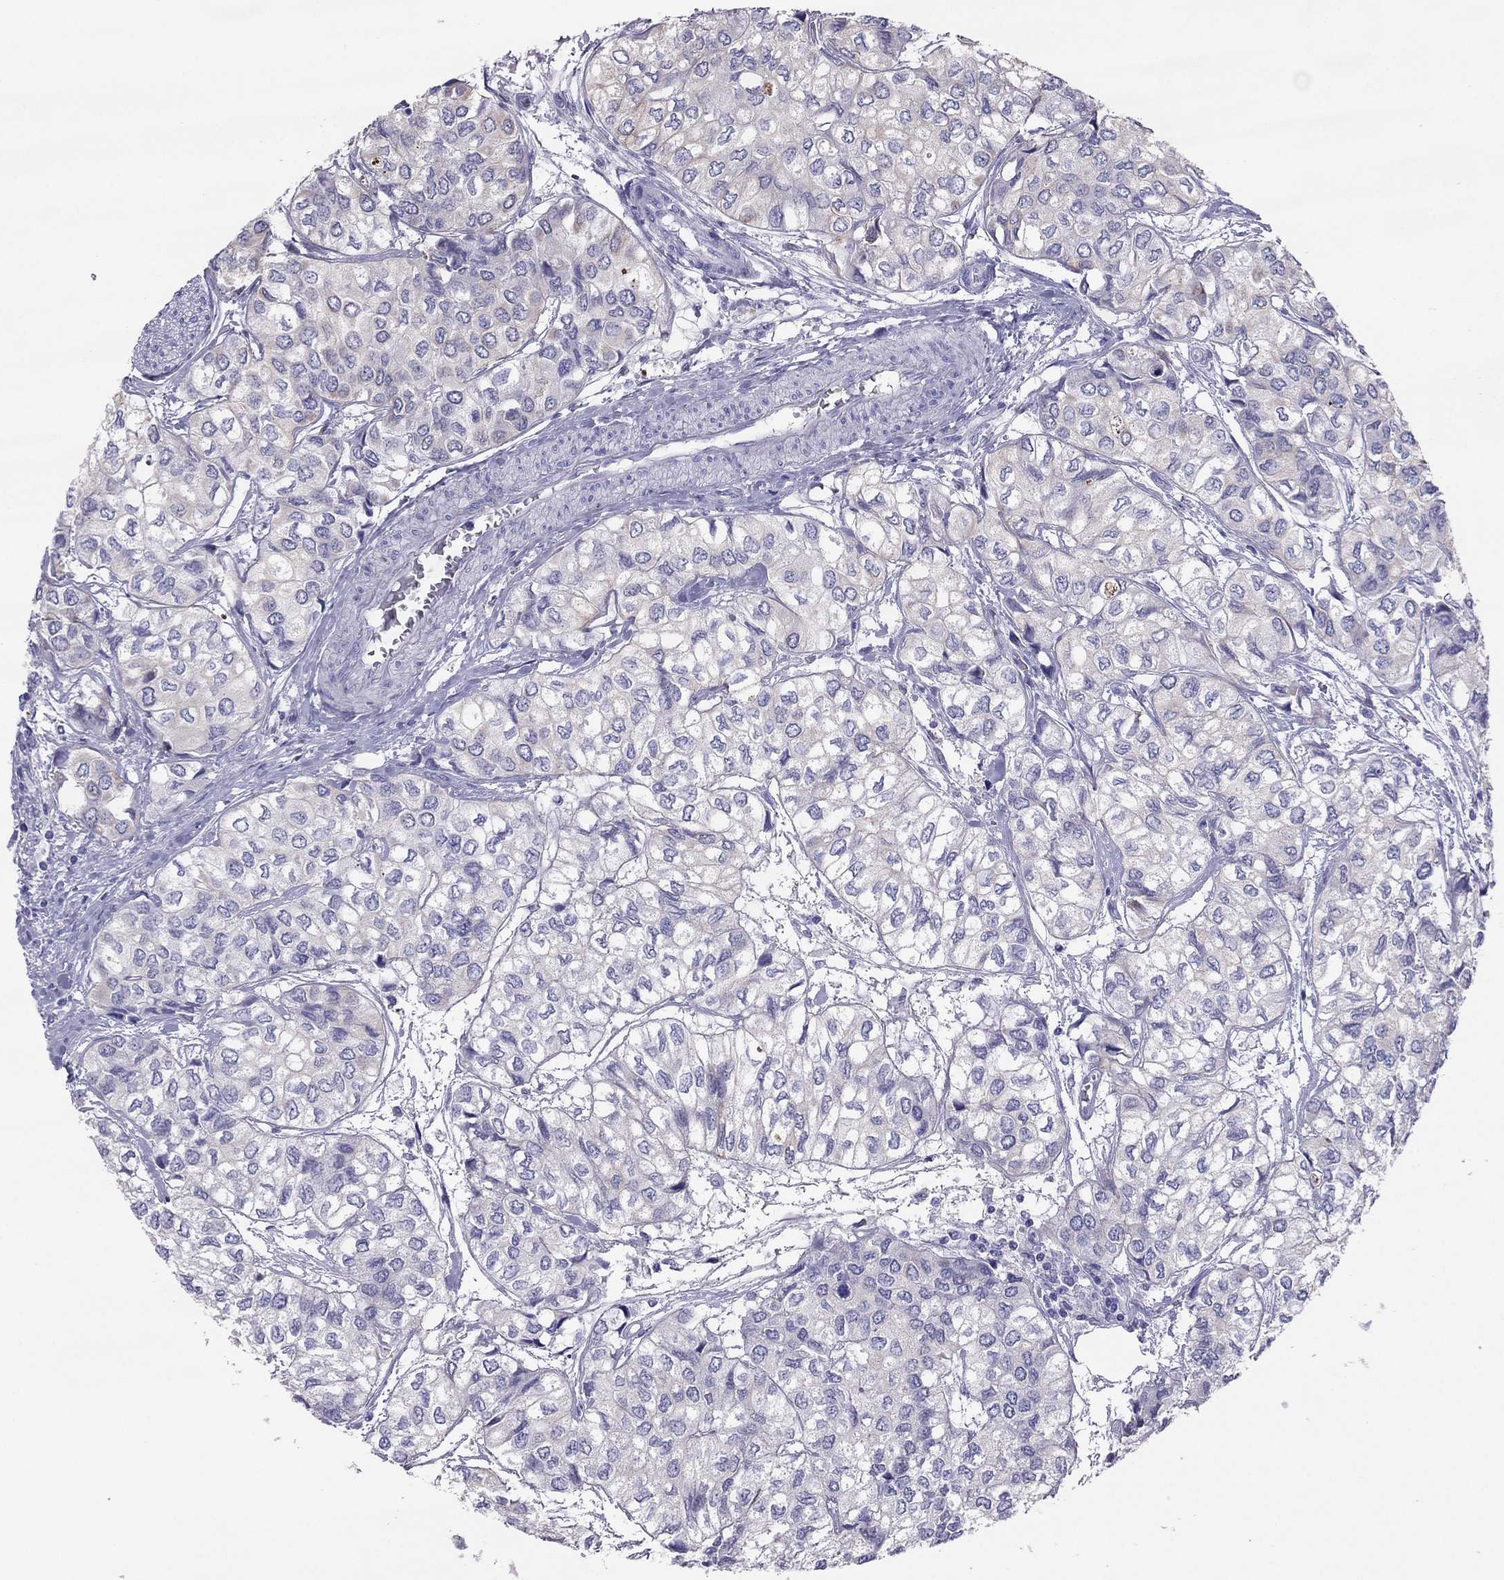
{"staining": {"intensity": "negative", "quantity": "none", "location": "none"}, "tissue": "urothelial cancer", "cell_type": "Tumor cells", "image_type": "cancer", "snomed": [{"axis": "morphology", "description": "Urothelial carcinoma, High grade"}, {"axis": "topography", "description": "Urinary bladder"}], "caption": "This histopathology image is of urothelial carcinoma (high-grade) stained with IHC to label a protein in brown with the nuclei are counter-stained blue. There is no positivity in tumor cells. (DAB immunohistochemistry (IHC) visualized using brightfield microscopy, high magnification).", "gene": "MAEL", "patient": {"sex": "male", "age": 73}}